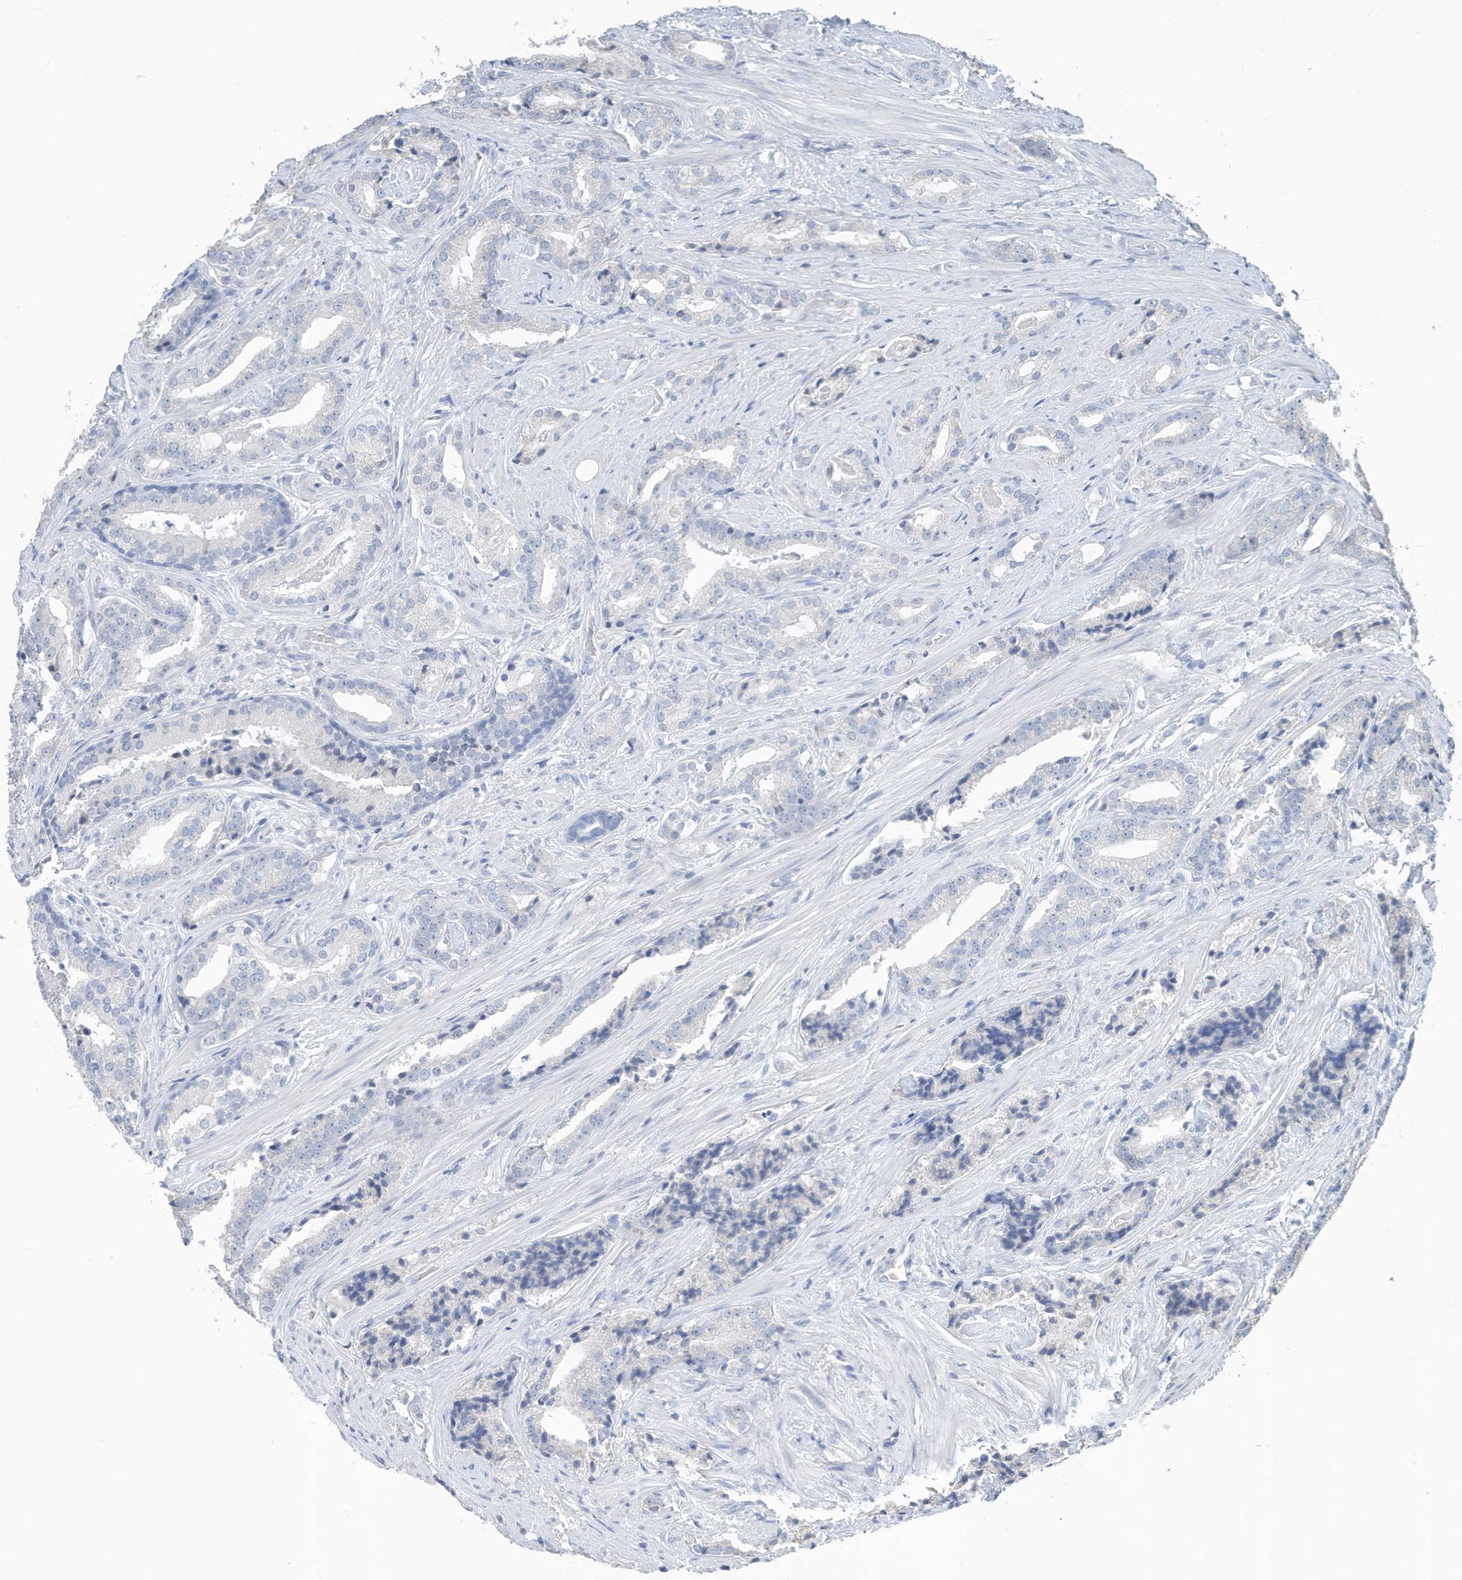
{"staining": {"intensity": "negative", "quantity": "none", "location": "none"}, "tissue": "prostate cancer", "cell_type": "Tumor cells", "image_type": "cancer", "snomed": [{"axis": "morphology", "description": "Adenocarcinoma, Low grade"}, {"axis": "topography", "description": "Prostate"}], "caption": "IHC histopathology image of human prostate cancer stained for a protein (brown), which displays no staining in tumor cells.", "gene": "UGT2B4", "patient": {"sex": "male", "age": 67}}